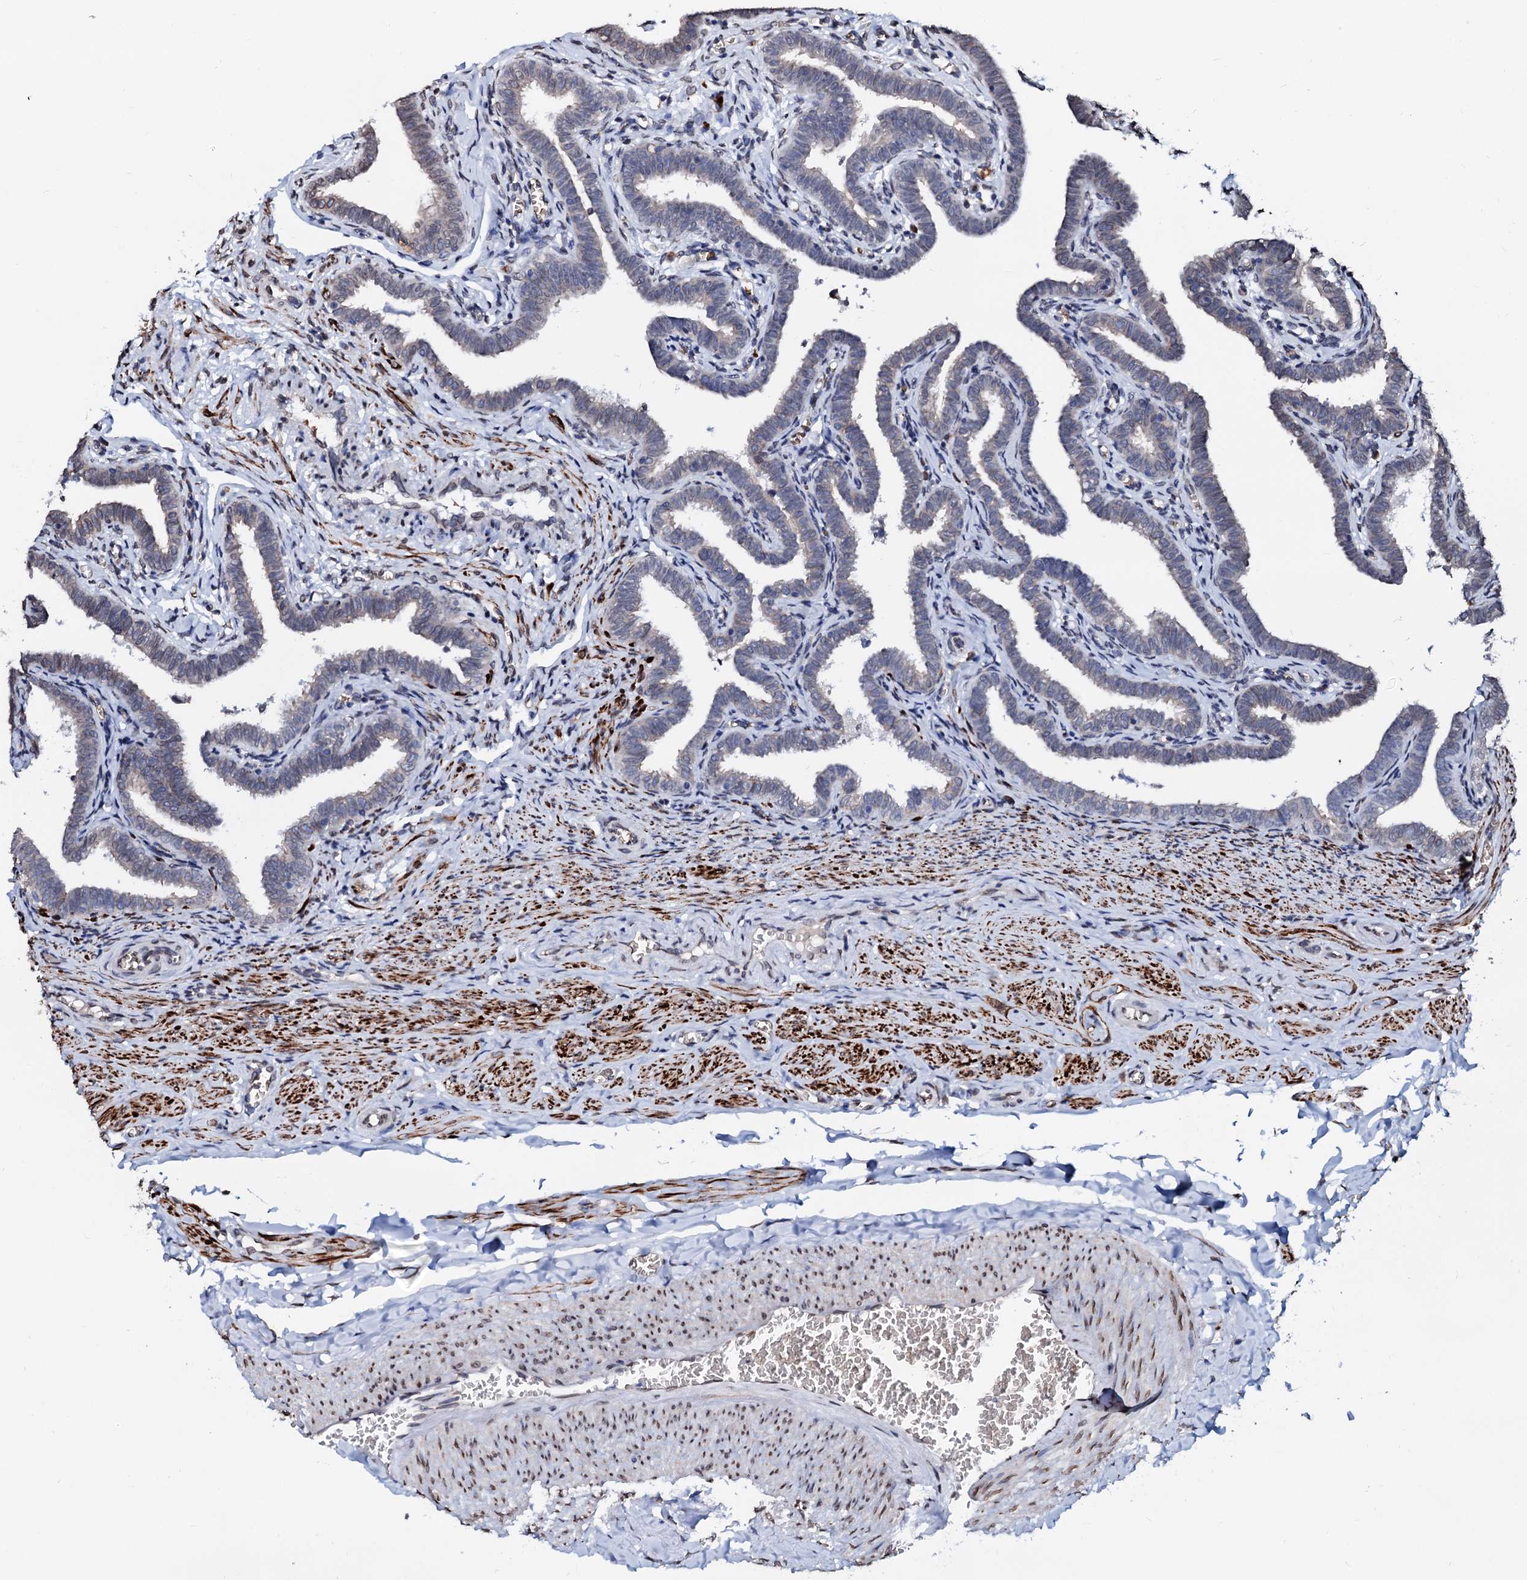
{"staining": {"intensity": "weak", "quantity": "<25%", "location": "cytoplasmic/membranous,nuclear"}, "tissue": "fallopian tube", "cell_type": "Glandular cells", "image_type": "normal", "snomed": [{"axis": "morphology", "description": "Normal tissue, NOS"}, {"axis": "topography", "description": "Fallopian tube"}], "caption": "High power microscopy image of an IHC image of unremarkable fallopian tube, revealing no significant staining in glandular cells.", "gene": "NRP2", "patient": {"sex": "female", "age": 36}}